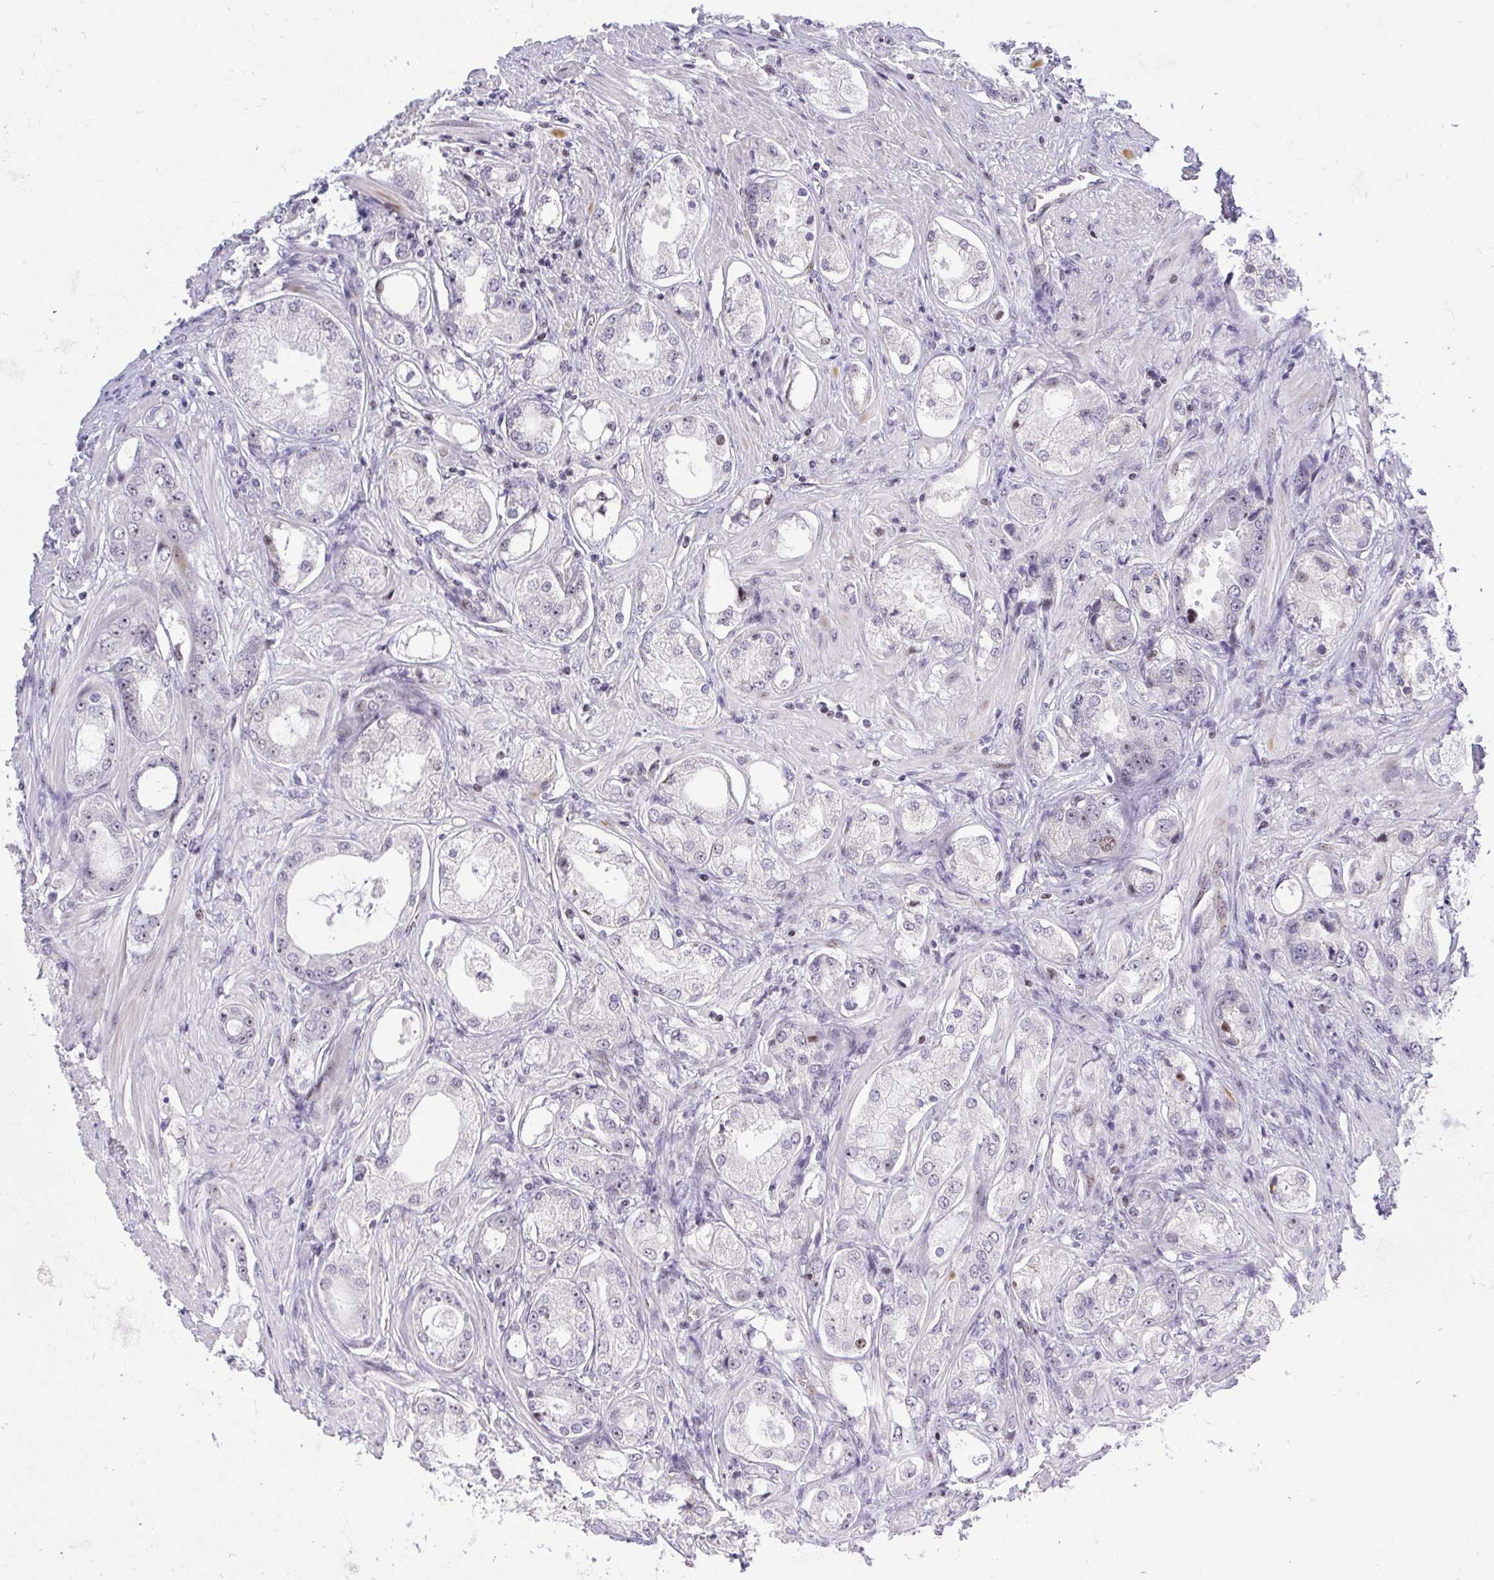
{"staining": {"intensity": "negative", "quantity": "none", "location": "none"}, "tissue": "prostate cancer", "cell_type": "Tumor cells", "image_type": "cancer", "snomed": [{"axis": "morphology", "description": "Adenocarcinoma, Low grade"}, {"axis": "topography", "description": "Prostate"}], "caption": "DAB immunohistochemical staining of human prostate cancer (low-grade adenocarcinoma) shows no significant expression in tumor cells.", "gene": "PLPPR3", "patient": {"sex": "male", "age": 68}}